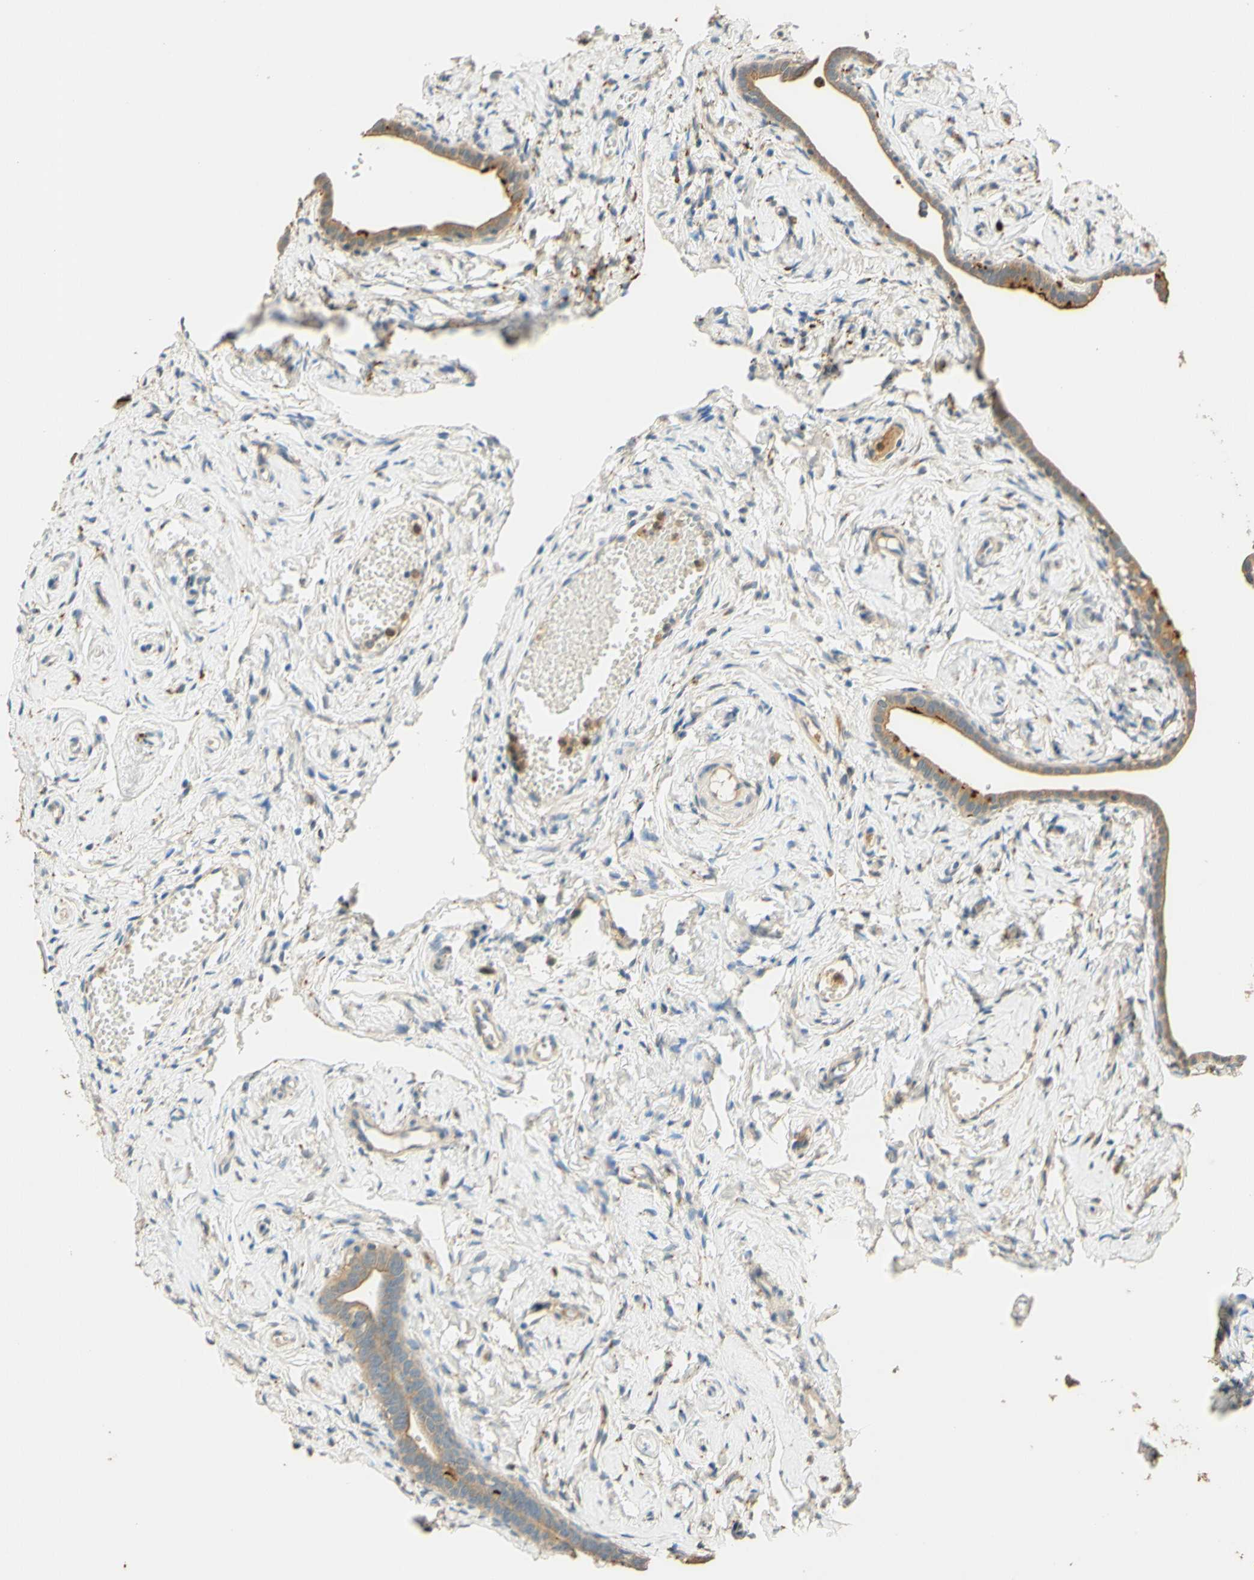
{"staining": {"intensity": "strong", "quantity": "25%-75%", "location": "cytoplasmic/membranous"}, "tissue": "fallopian tube", "cell_type": "Glandular cells", "image_type": "normal", "snomed": [{"axis": "morphology", "description": "Normal tissue, NOS"}, {"axis": "topography", "description": "Fallopian tube"}], "caption": "Benign fallopian tube demonstrates strong cytoplasmic/membranous expression in approximately 25%-75% of glandular cells, visualized by immunohistochemistry. Nuclei are stained in blue.", "gene": "ENTREP2", "patient": {"sex": "female", "age": 71}}